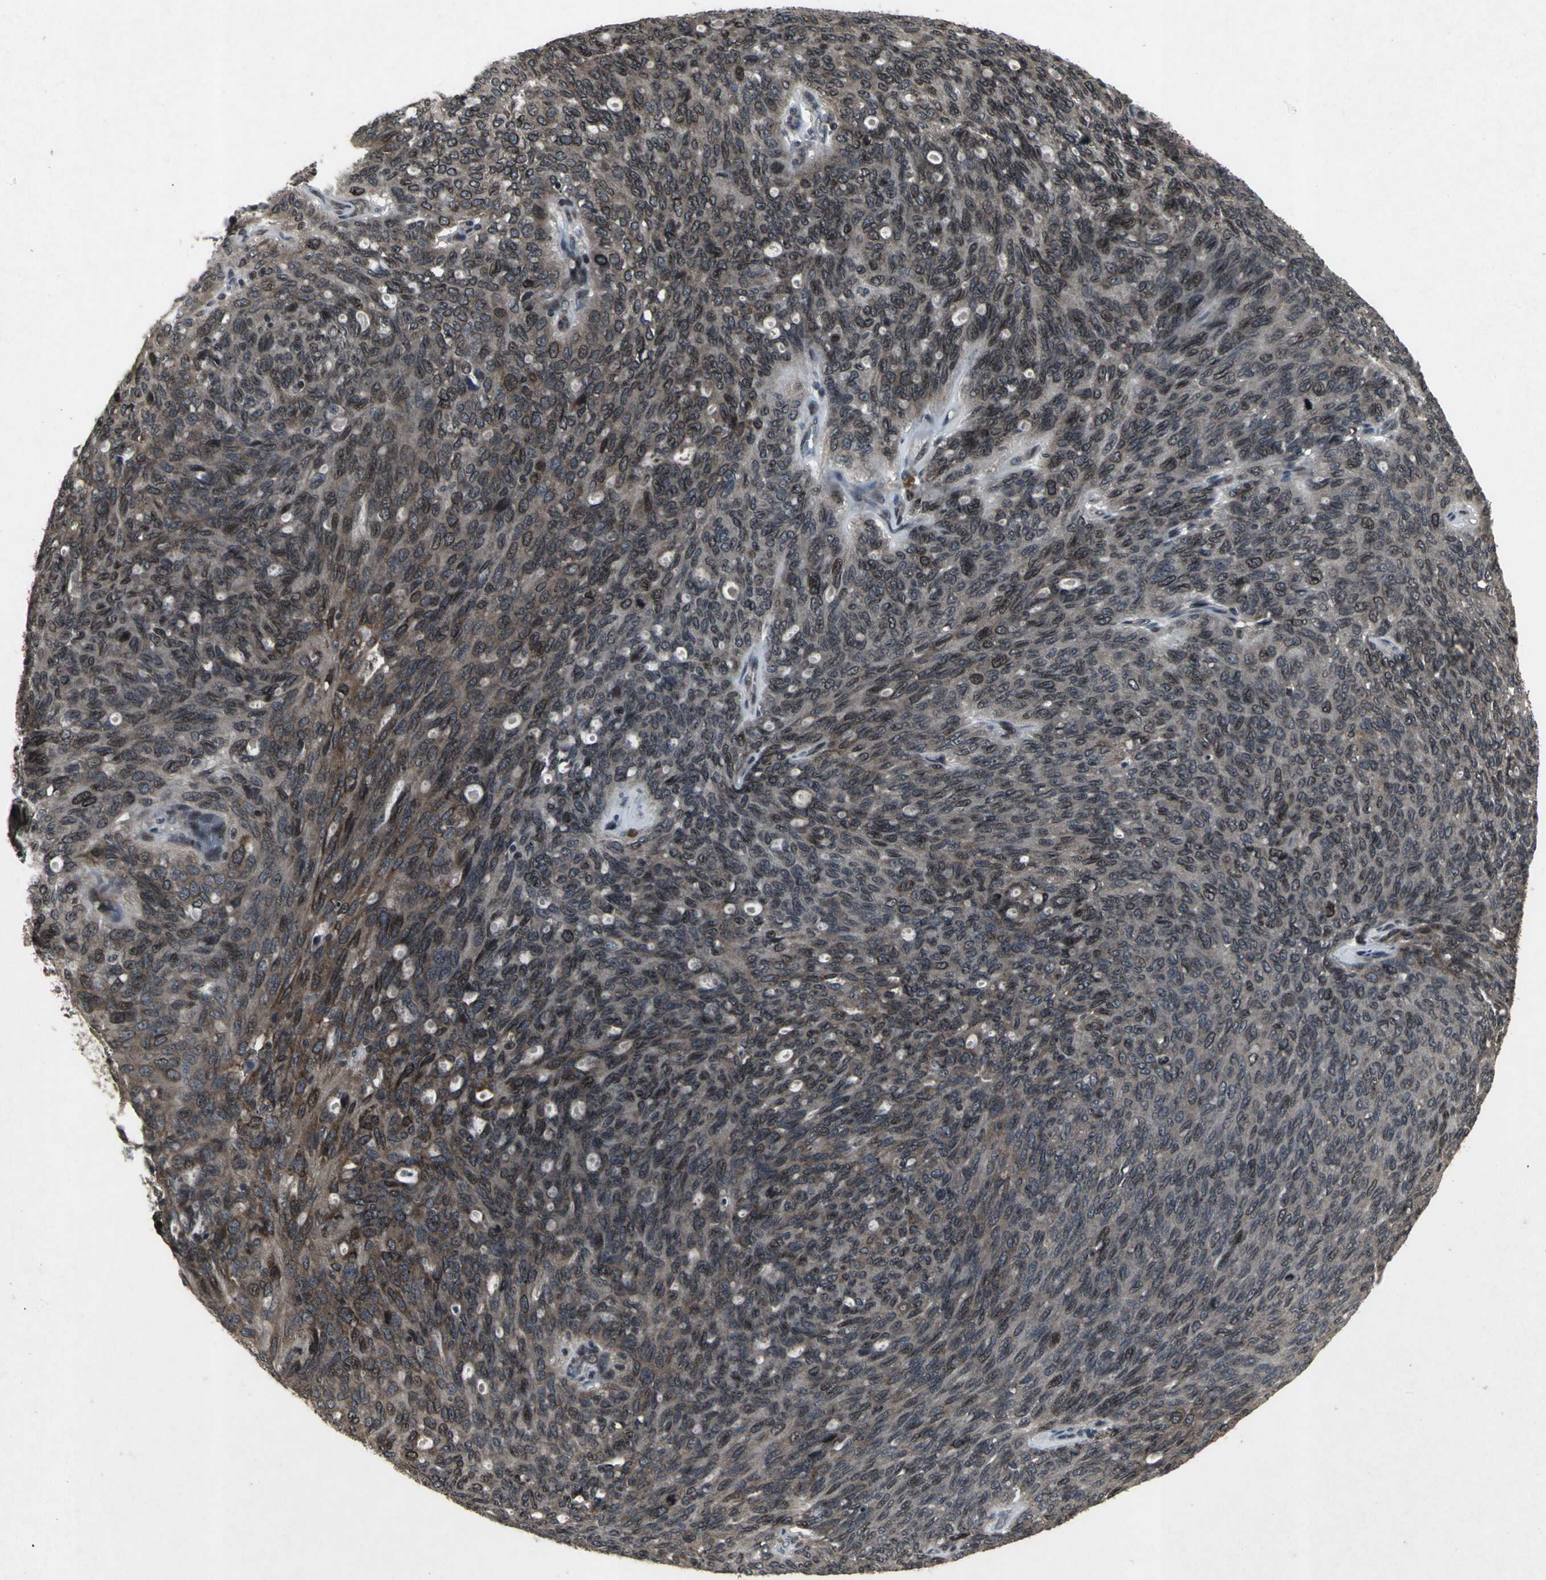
{"staining": {"intensity": "strong", "quantity": "25%-75%", "location": "cytoplasmic/membranous,nuclear"}, "tissue": "ovarian cancer", "cell_type": "Tumor cells", "image_type": "cancer", "snomed": [{"axis": "morphology", "description": "Carcinoma, endometroid"}, {"axis": "topography", "description": "Ovary"}], "caption": "About 25%-75% of tumor cells in ovarian endometroid carcinoma show strong cytoplasmic/membranous and nuclear protein staining as visualized by brown immunohistochemical staining.", "gene": "SH2B3", "patient": {"sex": "female", "age": 60}}